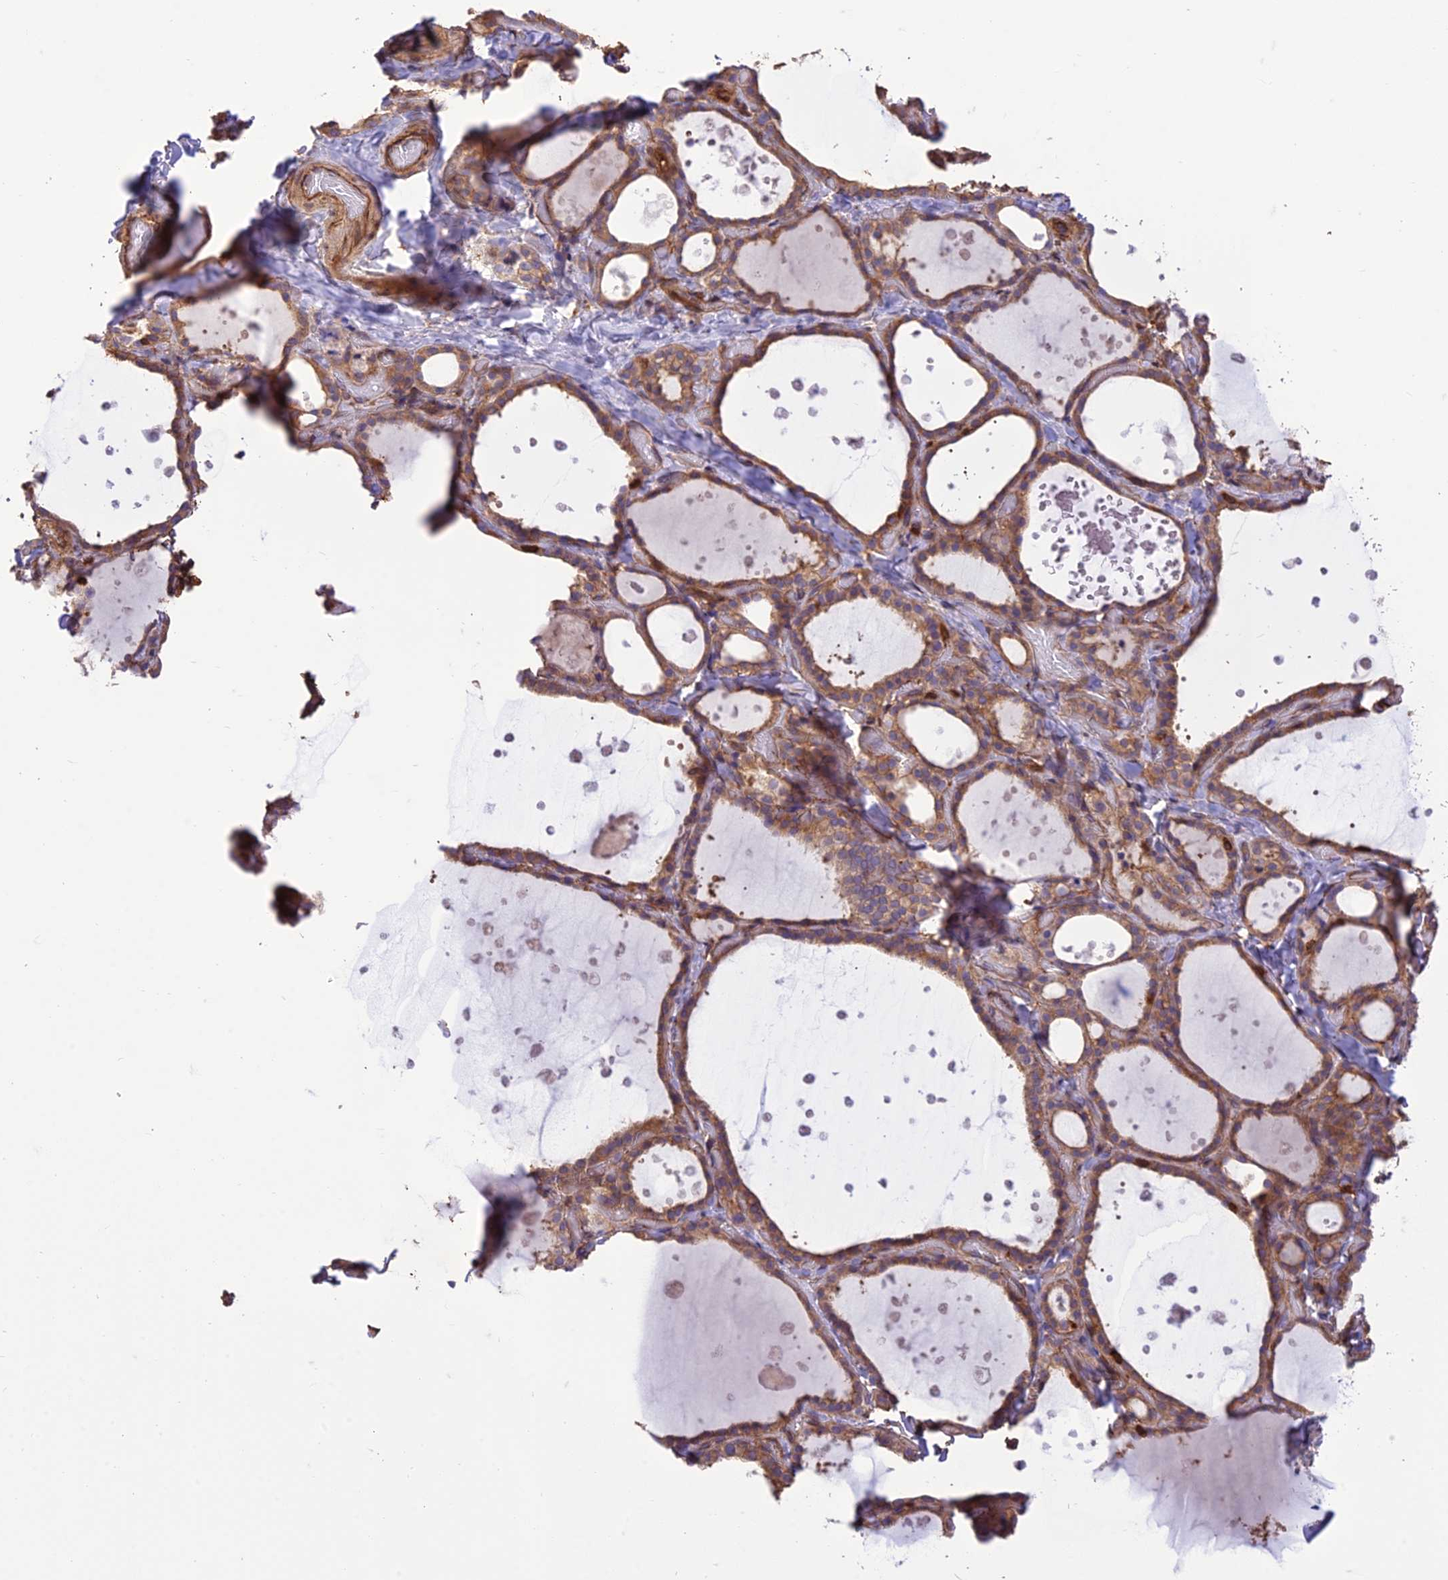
{"staining": {"intensity": "moderate", "quantity": ">75%", "location": "cytoplasmic/membranous"}, "tissue": "thyroid gland", "cell_type": "Glandular cells", "image_type": "normal", "snomed": [{"axis": "morphology", "description": "Normal tissue, NOS"}, {"axis": "topography", "description": "Thyroid gland"}], "caption": "Approximately >75% of glandular cells in normal human thyroid gland show moderate cytoplasmic/membranous protein staining as visualized by brown immunohistochemical staining.", "gene": "HPSE2", "patient": {"sex": "female", "age": 44}}